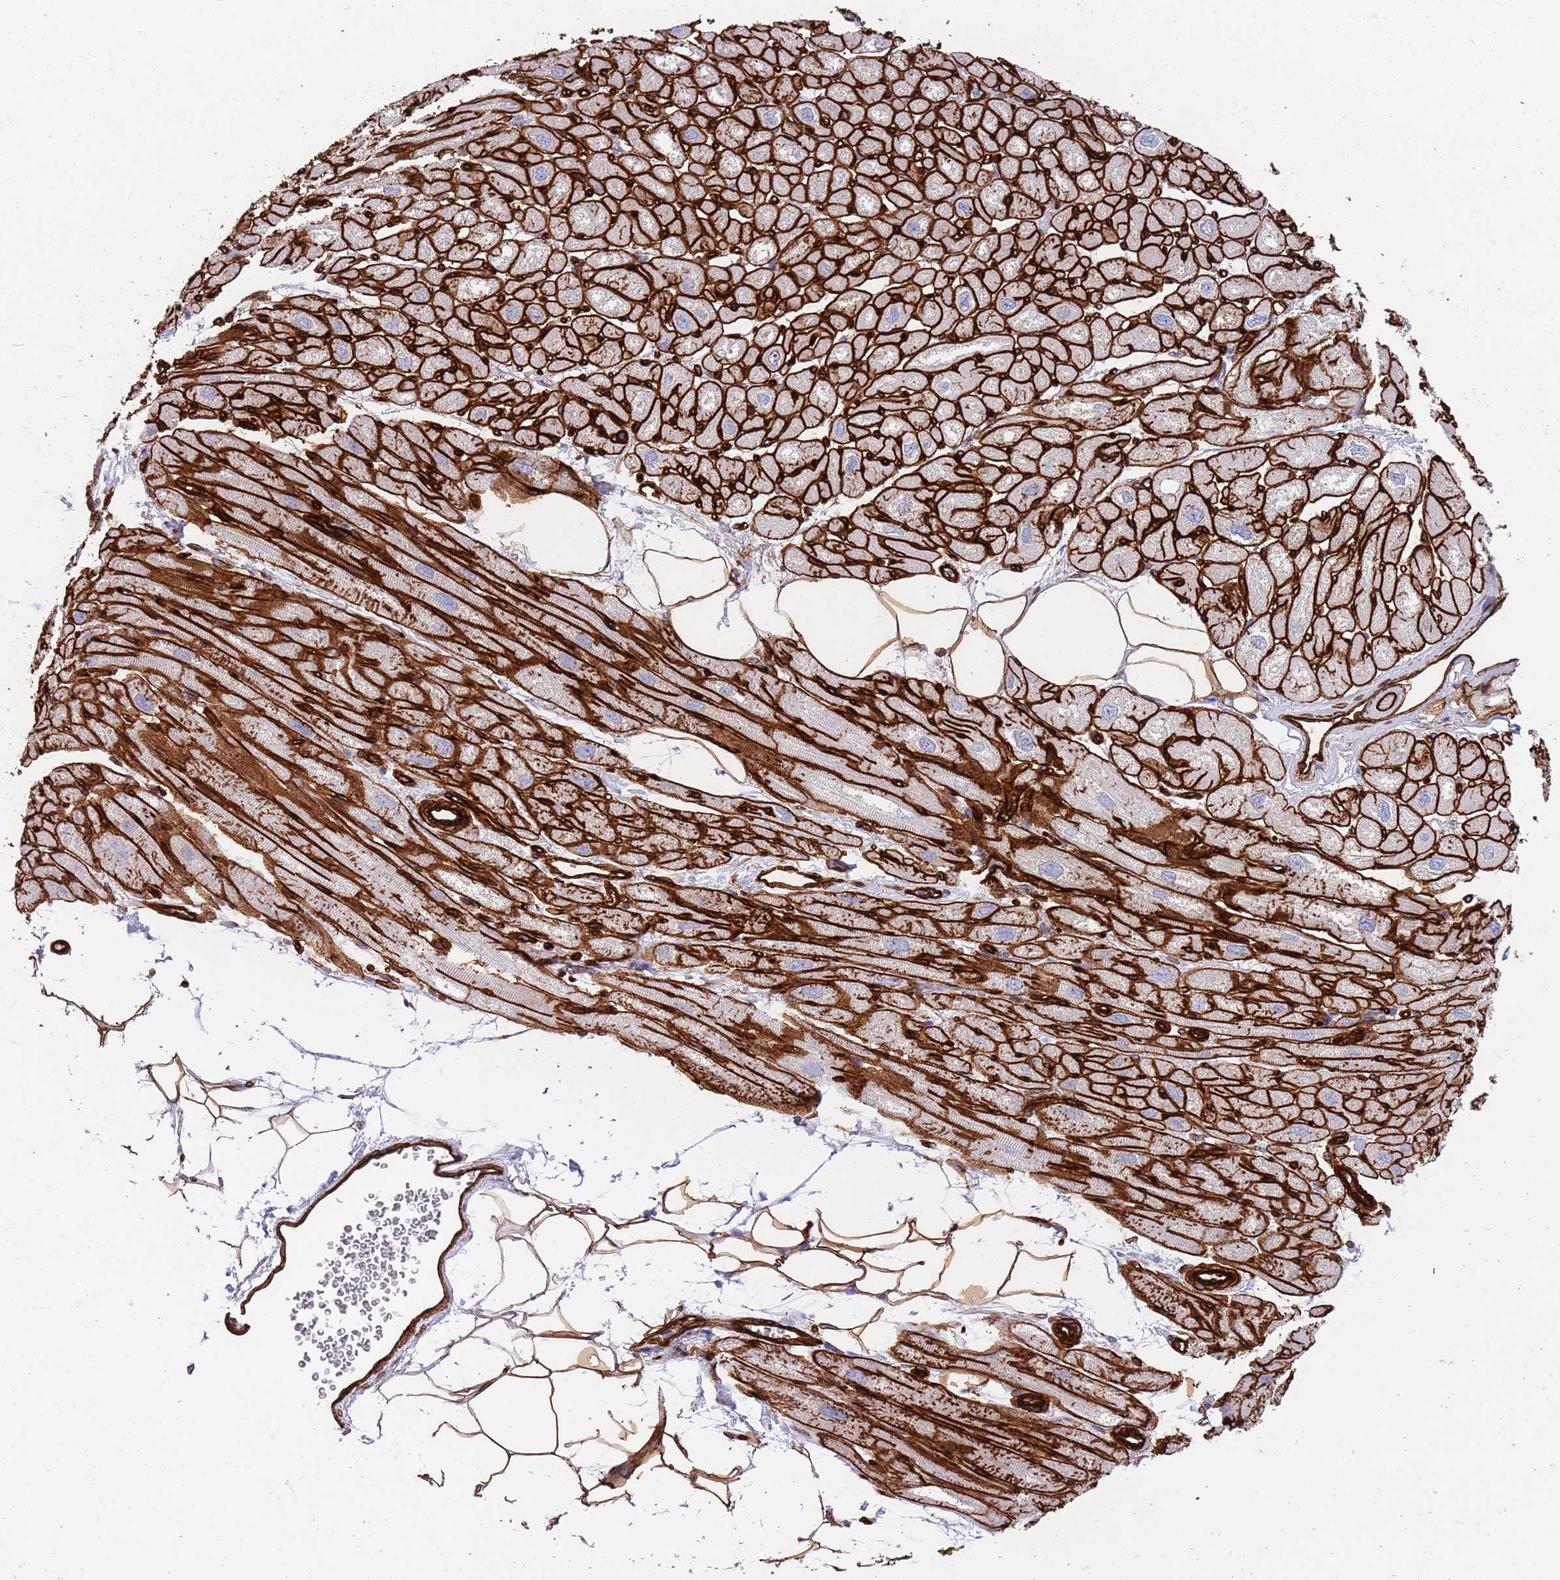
{"staining": {"intensity": "strong", "quantity": ">75%", "location": "cytoplasmic/membranous"}, "tissue": "heart muscle", "cell_type": "Cardiomyocytes", "image_type": "normal", "snomed": [{"axis": "morphology", "description": "Normal tissue, NOS"}, {"axis": "topography", "description": "Heart"}], "caption": "Heart muscle stained for a protein displays strong cytoplasmic/membranous positivity in cardiomyocytes.", "gene": "CAV2", "patient": {"sex": "male", "age": 50}}